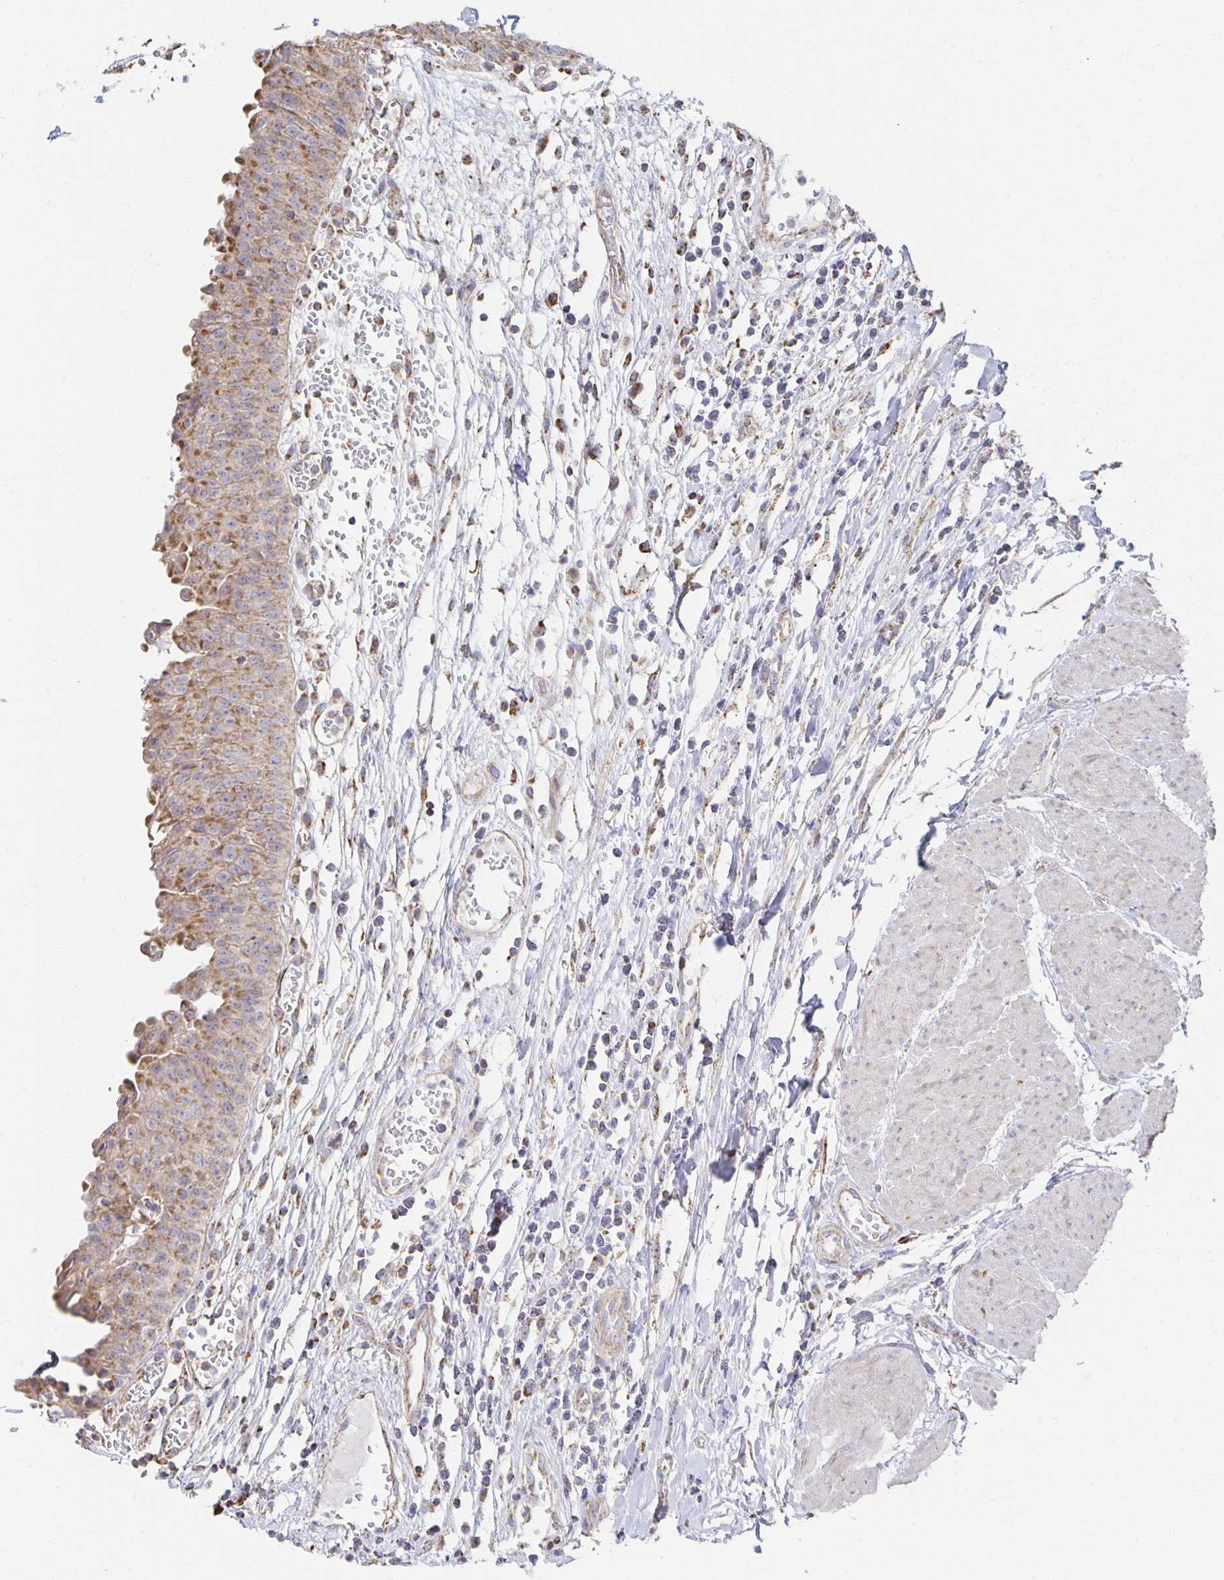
{"staining": {"intensity": "moderate", "quantity": ">75%", "location": "cytoplasmic/membranous"}, "tissue": "urinary bladder", "cell_type": "Urothelial cells", "image_type": "normal", "snomed": [{"axis": "morphology", "description": "Normal tissue, NOS"}, {"axis": "topography", "description": "Urinary bladder"}], "caption": "An IHC histopathology image of normal tissue is shown. Protein staining in brown labels moderate cytoplasmic/membranous positivity in urinary bladder within urothelial cells. Immunohistochemistry (ihc) stains the protein of interest in brown and the nuclei are stained blue.", "gene": "NKX2", "patient": {"sex": "male", "age": 64}}